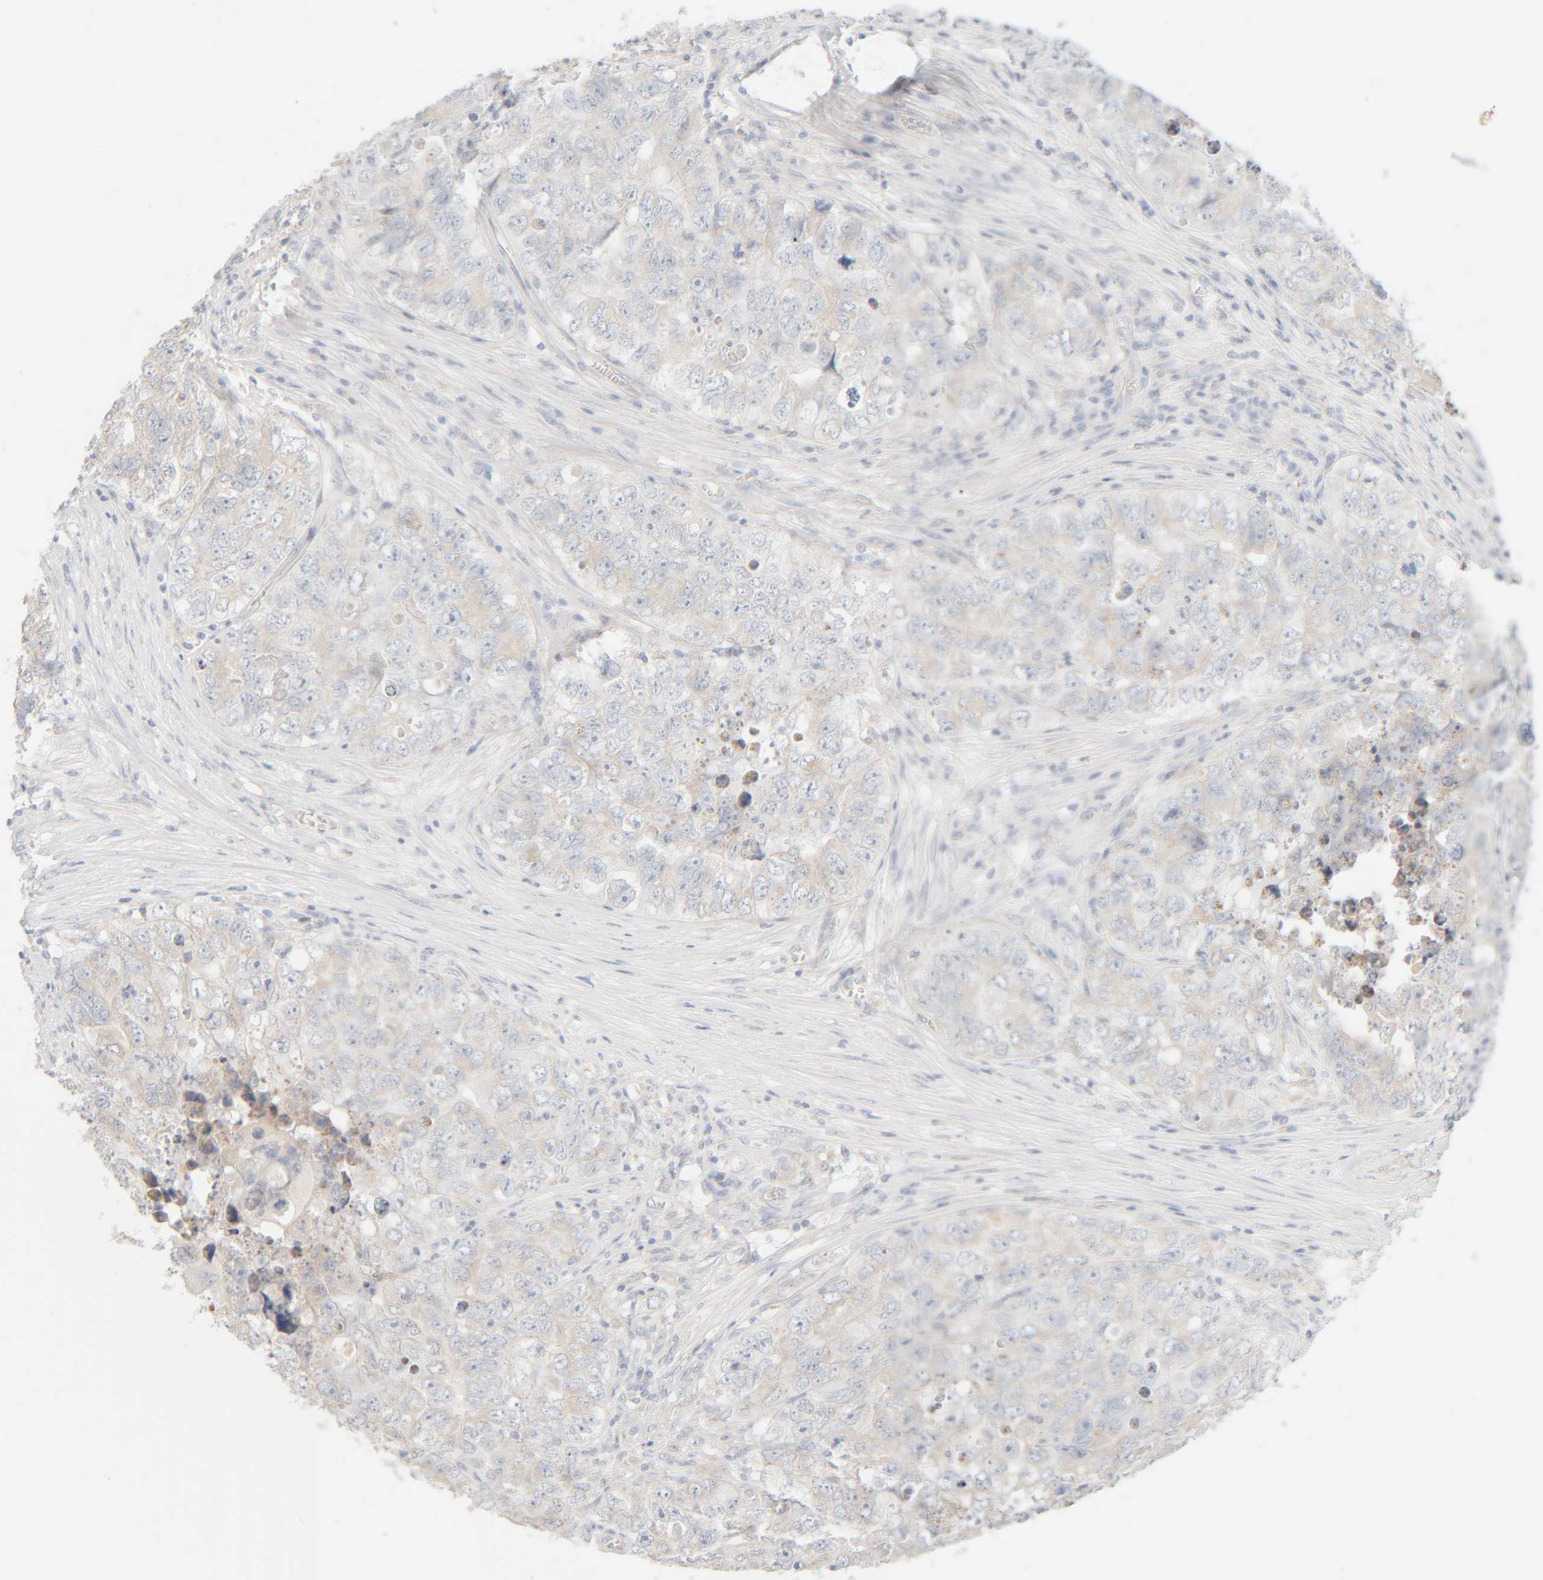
{"staining": {"intensity": "negative", "quantity": "none", "location": "none"}, "tissue": "testis cancer", "cell_type": "Tumor cells", "image_type": "cancer", "snomed": [{"axis": "morphology", "description": "Seminoma, NOS"}, {"axis": "morphology", "description": "Carcinoma, Embryonal, NOS"}, {"axis": "topography", "description": "Testis"}], "caption": "High power microscopy micrograph of an immunohistochemistry photomicrograph of testis cancer (seminoma), revealing no significant positivity in tumor cells.", "gene": "RIDA", "patient": {"sex": "male", "age": 43}}